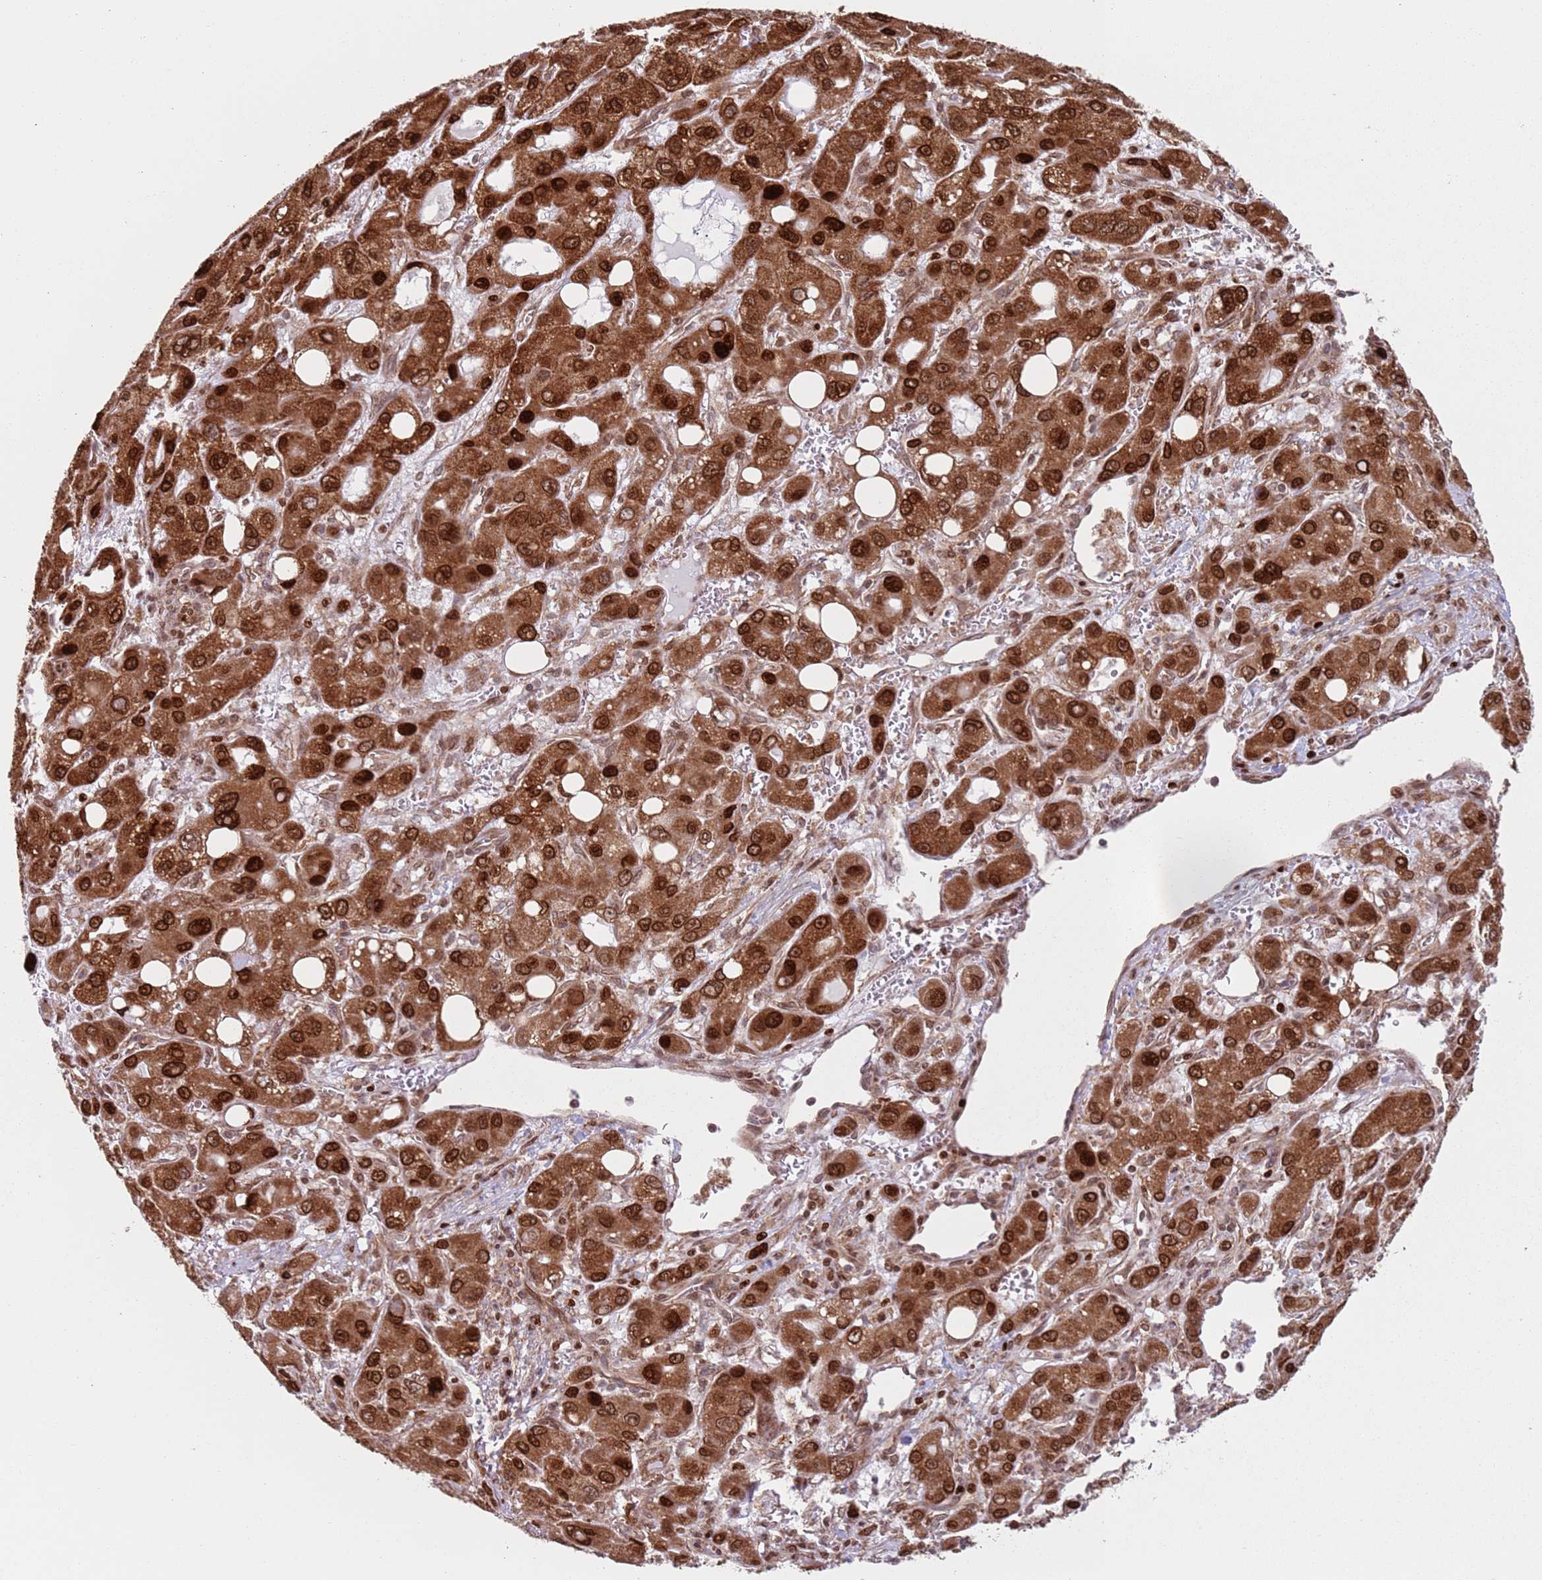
{"staining": {"intensity": "strong", "quantity": ">75%", "location": "cytoplasmic/membranous,nuclear"}, "tissue": "liver cancer", "cell_type": "Tumor cells", "image_type": "cancer", "snomed": [{"axis": "morphology", "description": "Carcinoma, Hepatocellular, NOS"}, {"axis": "topography", "description": "Liver"}], "caption": "Liver hepatocellular carcinoma tissue exhibits strong cytoplasmic/membranous and nuclear staining in approximately >75% of tumor cells, visualized by immunohistochemistry.", "gene": "HNRNPLL", "patient": {"sex": "male", "age": 55}}